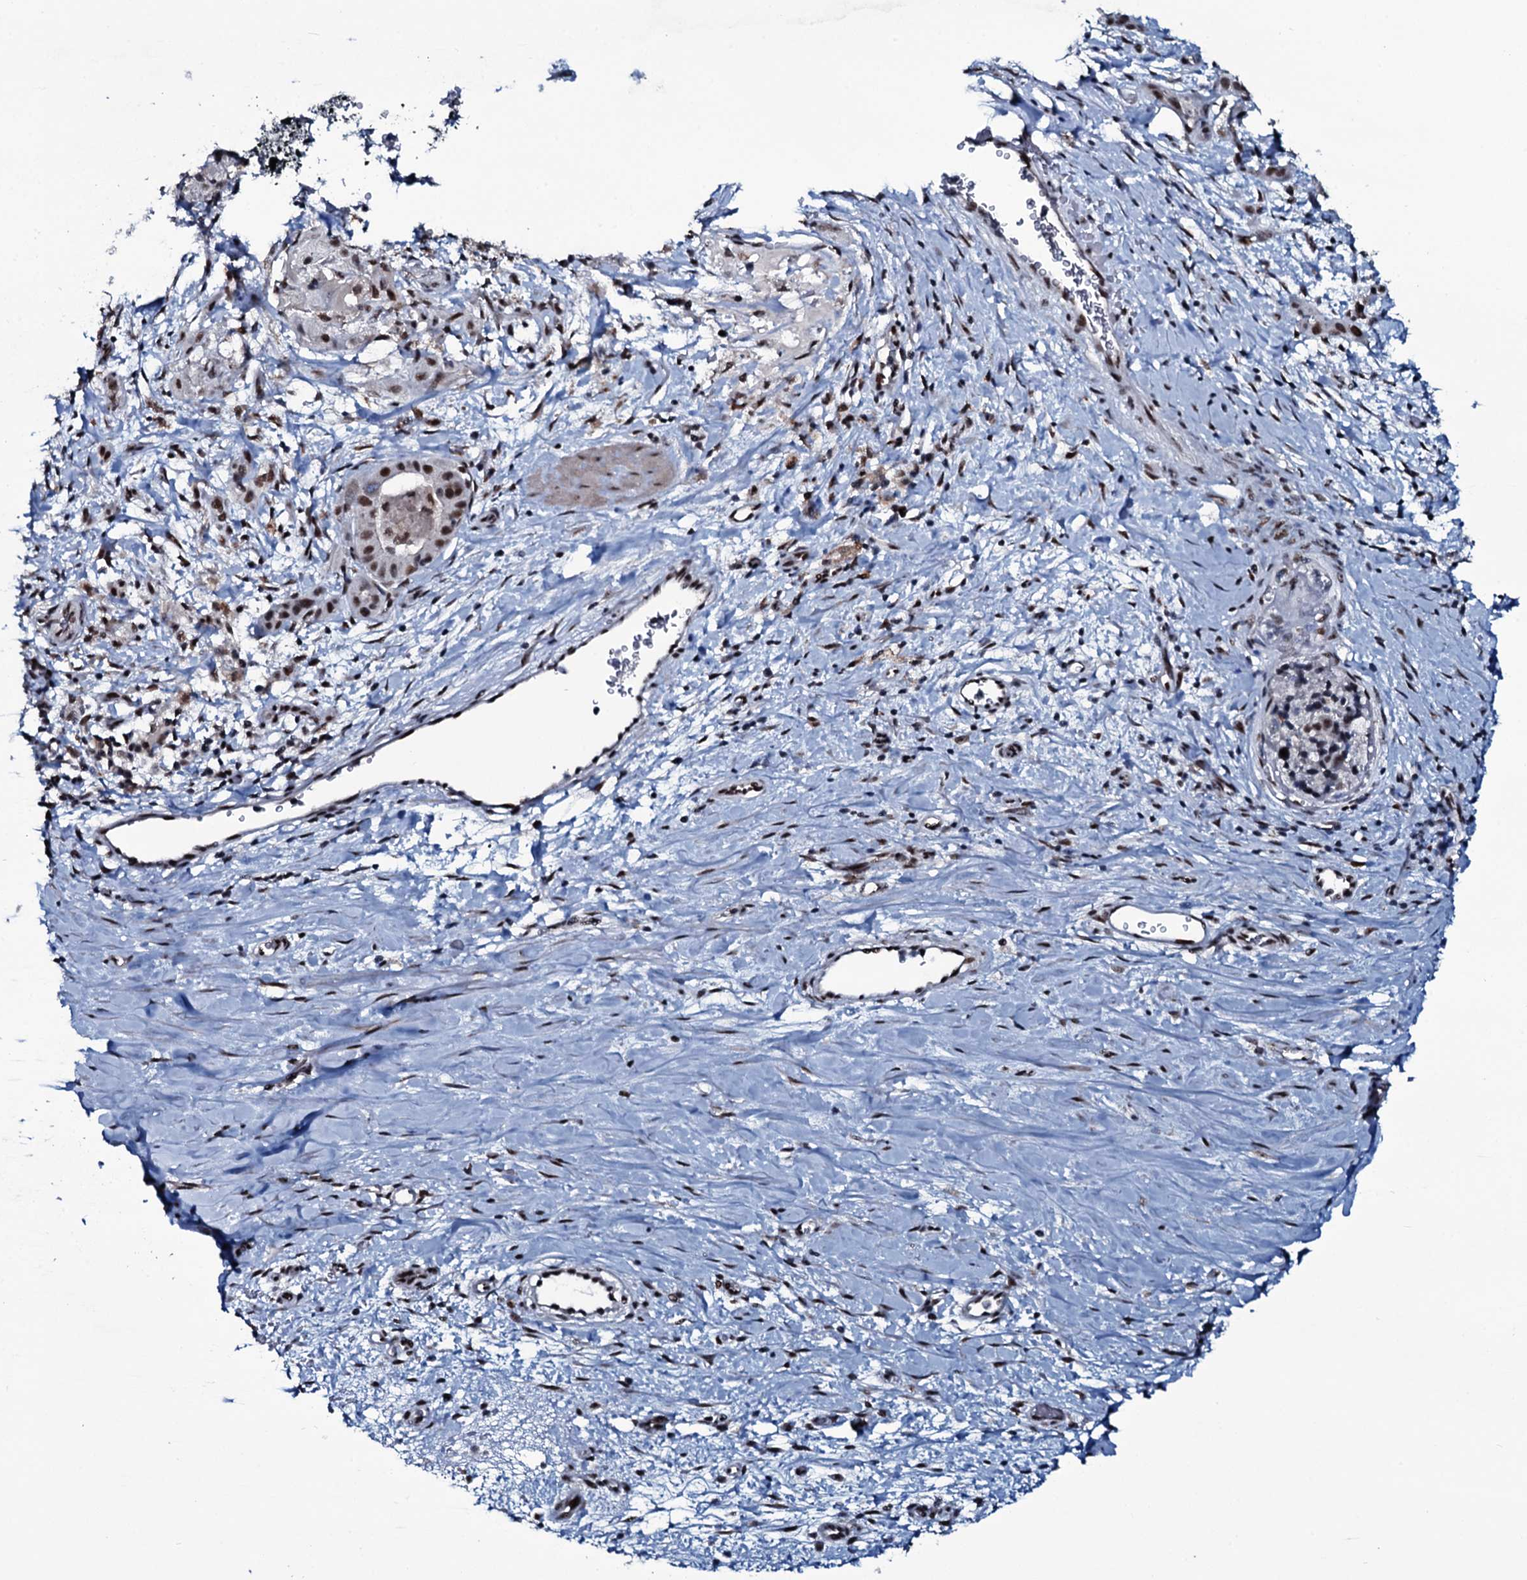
{"staining": {"intensity": "moderate", "quantity": ">75%", "location": "nuclear"}, "tissue": "stomach cancer", "cell_type": "Tumor cells", "image_type": "cancer", "snomed": [{"axis": "morphology", "description": "Adenocarcinoma, NOS"}, {"axis": "topography", "description": "Stomach"}], "caption": "This photomicrograph displays immunohistochemistry staining of adenocarcinoma (stomach), with medium moderate nuclear staining in approximately >75% of tumor cells.", "gene": "ZMIZ2", "patient": {"sex": "male", "age": 48}}